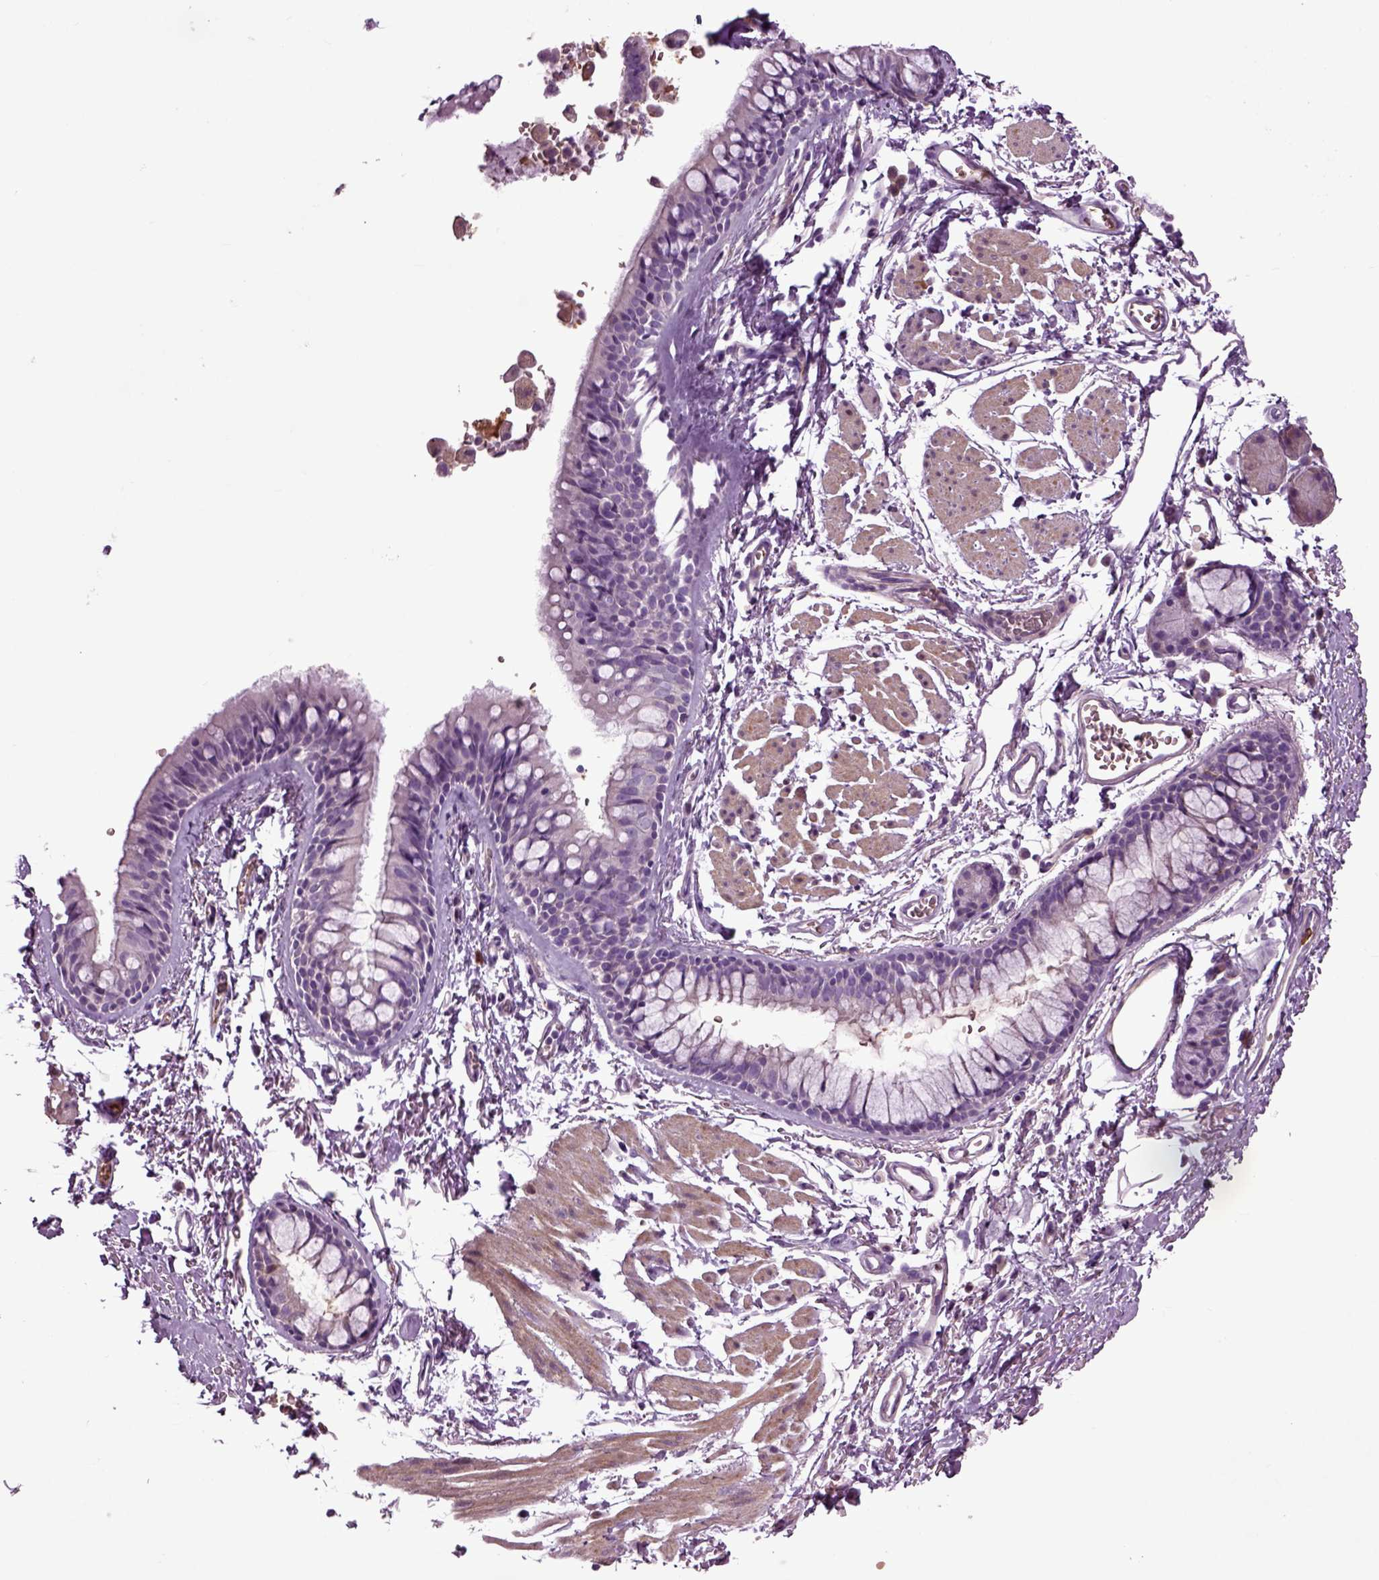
{"staining": {"intensity": "weak", "quantity": "<25%", "location": "cytoplasmic/membranous"}, "tissue": "soft tissue", "cell_type": "Fibroblasts", "image_type": "normal", "snomed": [{"axis": "morphology", "description": "Normal tissue, NOS"}, {"axis": "topography", "description": "Cartilage tissue"}, {"axis": "topography", "description": "Bronchus"}], "caption": "Benign soft tissue was stained to show a protein in brown. There is no significant staining in fibroblasts. (DAB (3,3'-diaminobenzidine) IHC visualized using brightfield microscopy, high magnification).", "gene": "SPON1", "patient": {"sex": "female", "age": 79}}